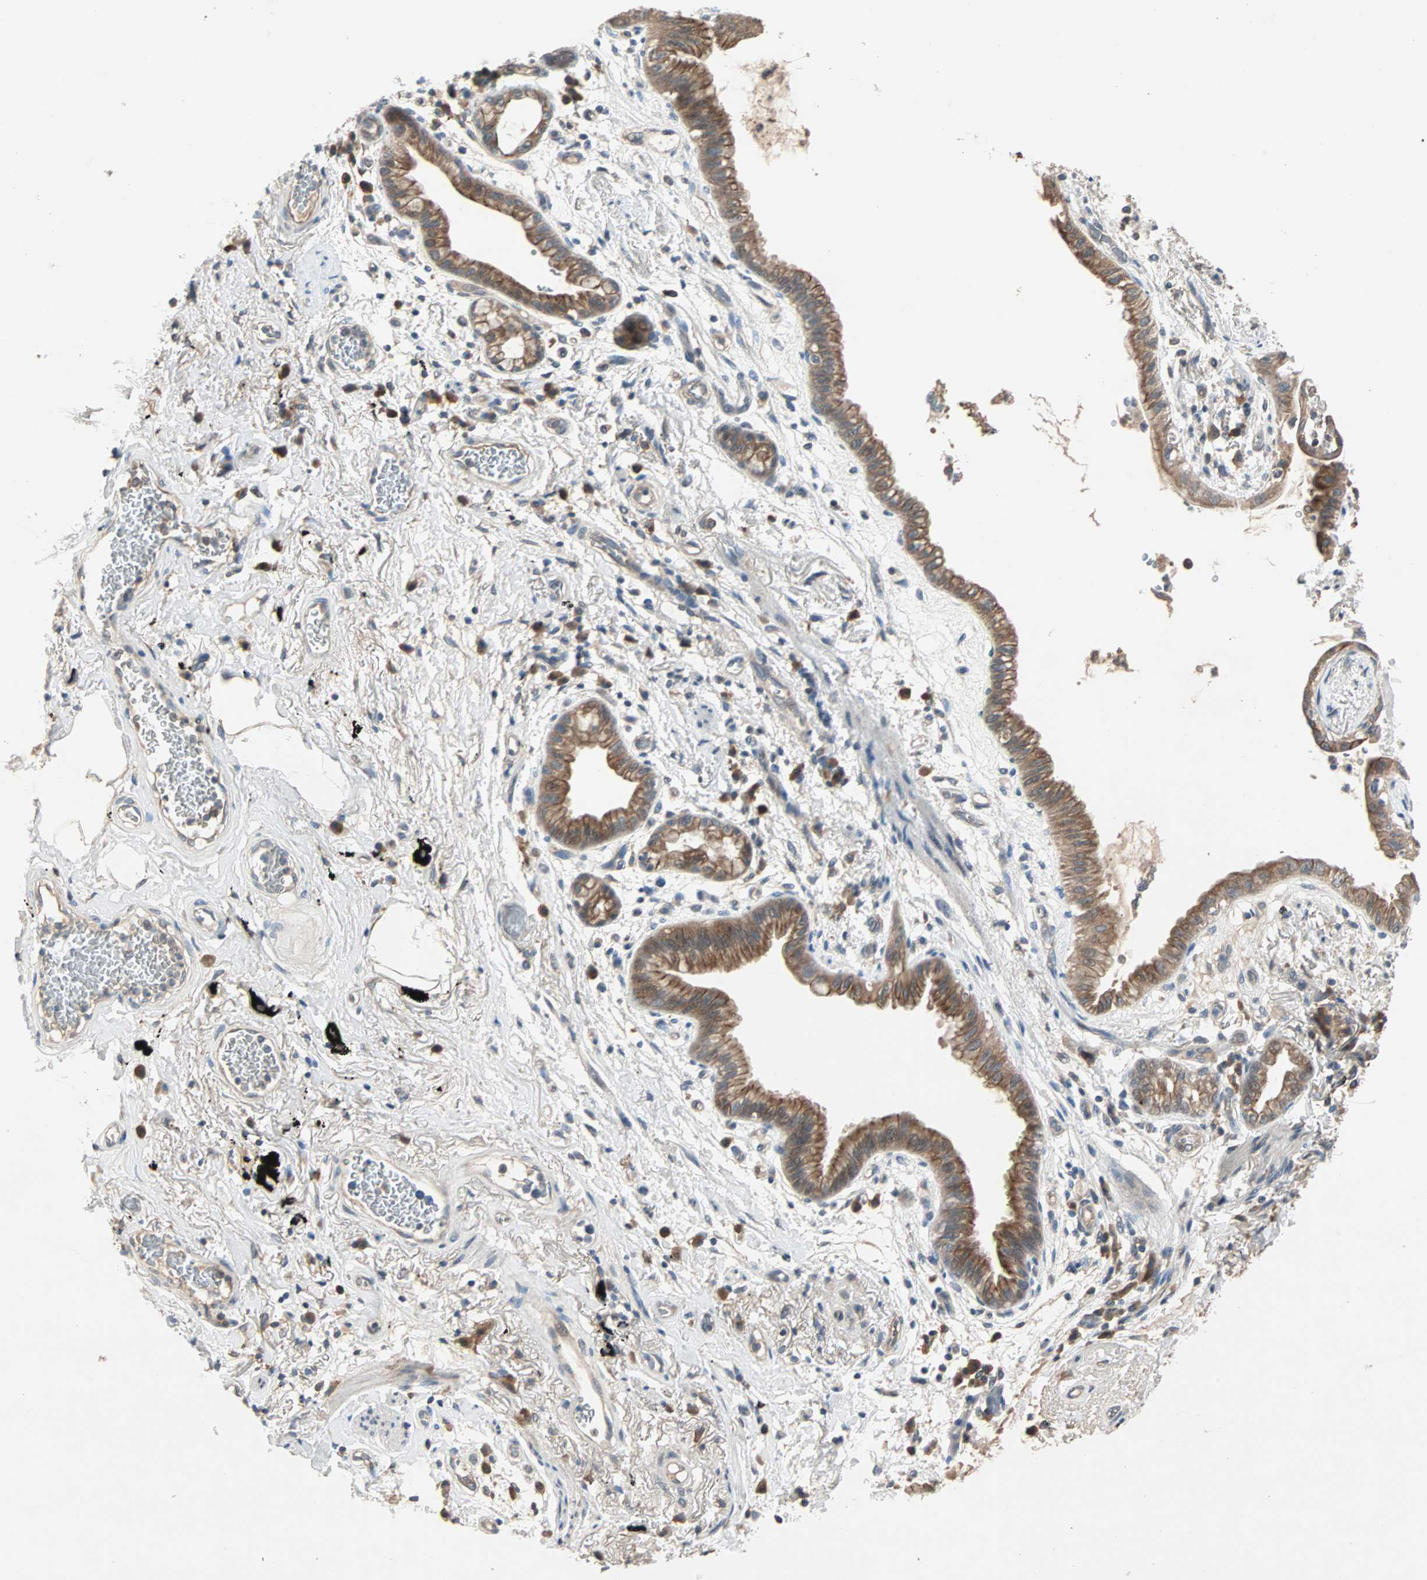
{"staining": {"intensity": "moderate", "quantity": ">75%", "location": "cytoplasmic/membranous"}, "tissue": "lung cancer", "cell_type": "Tumor cells", "image_type": "cancer", "snomed": [{"axis": "morphology", "description": "Adenocarcinoma, NOS"}, {"axis": "topography", "description": "Lung"}], "caption": "This image shows IHC staining of lung adenocarcinoma, with medium moderate cytoplasmic/membranous expression in approximately >75% of tumor cells.", "gene": "TTF2", "patient": {"sex": "female", "age": 70}}